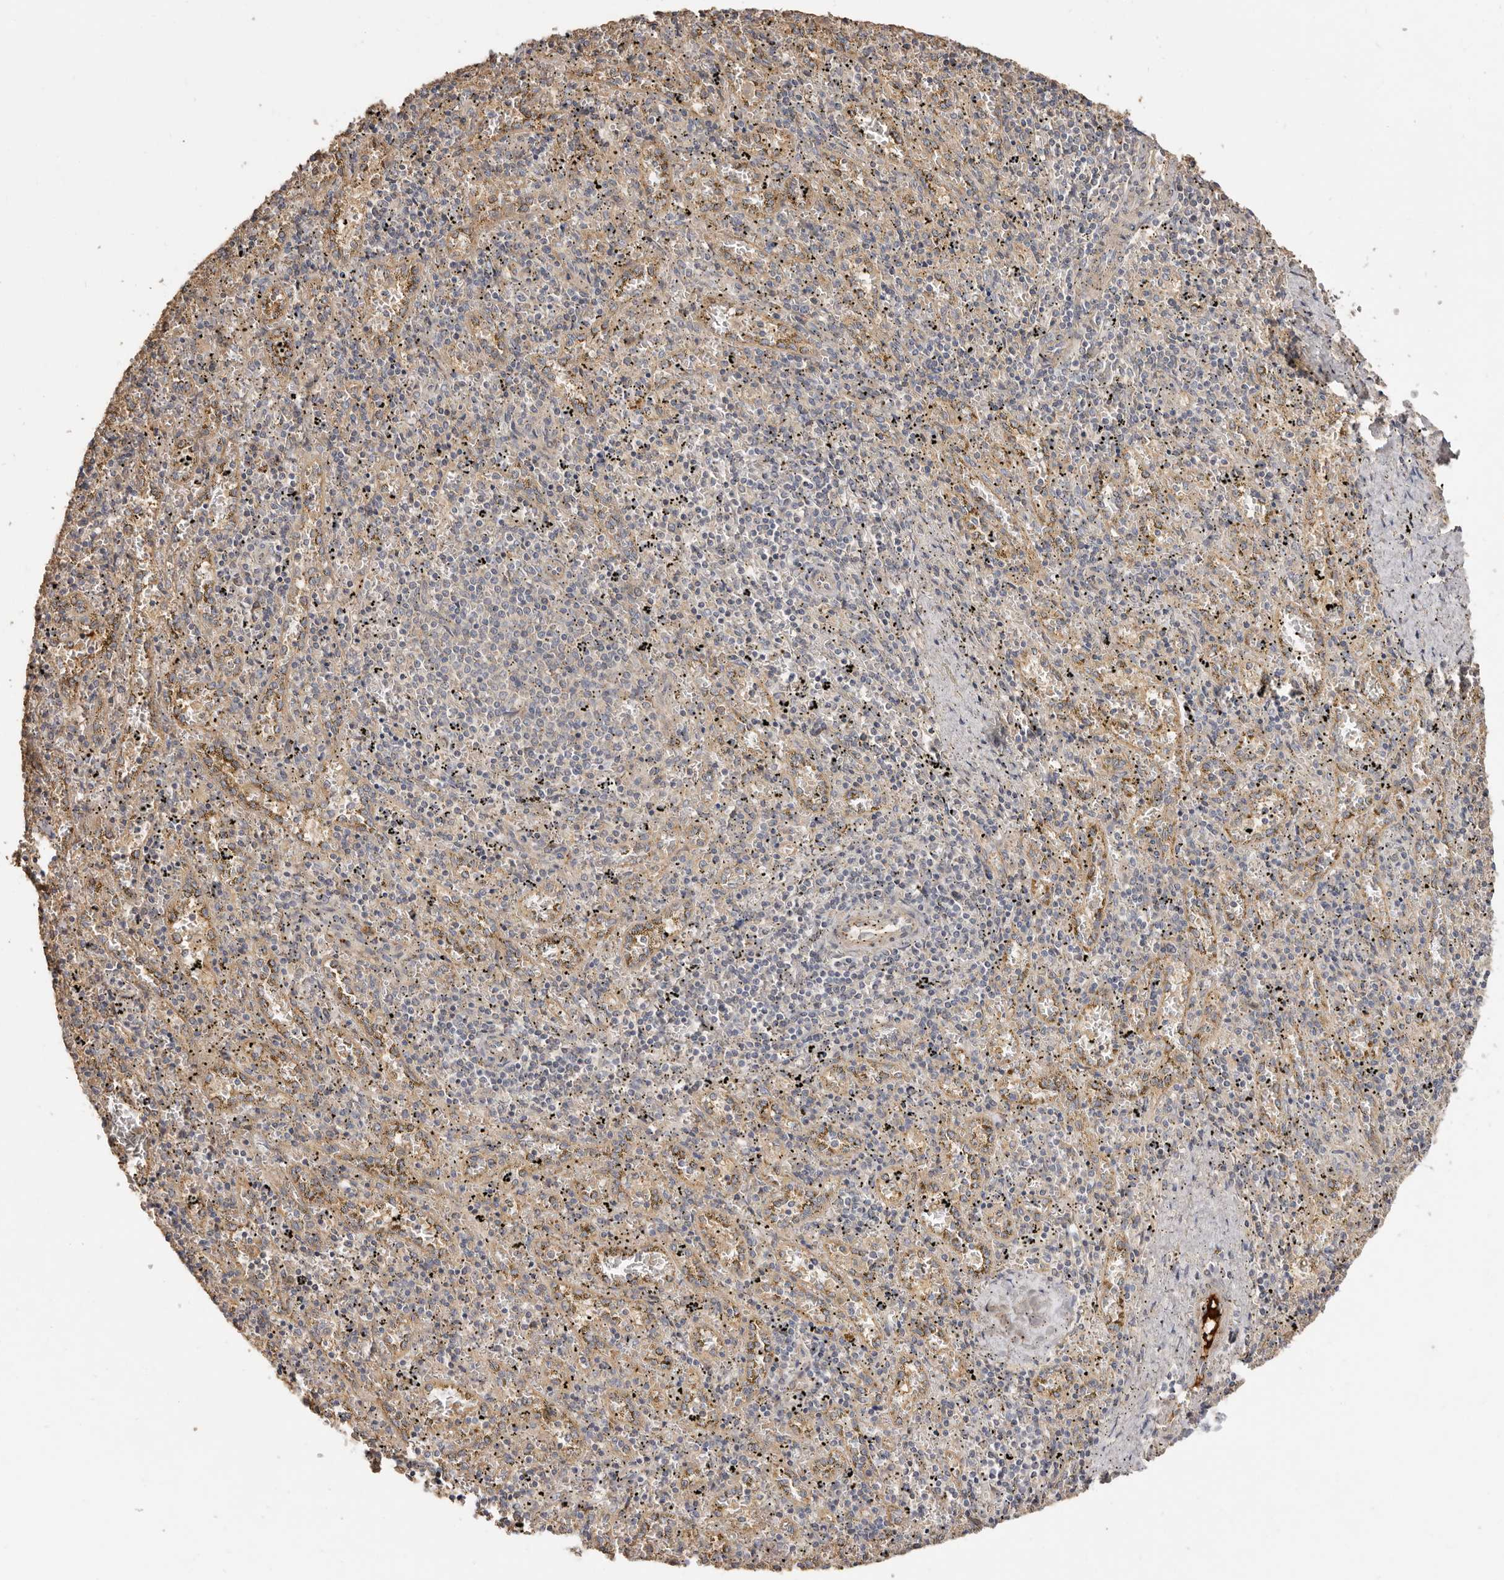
{"staining": {"intensity": "negative", "quantity": "none", "location": "none"}, "tissue": "spleen", "cell_type": "Cells in red pulp", "image_type": "normal", "snomed": [{"axis": "morphology", "description": "Normal tissue, NOS"}, {"axis": "topography", "description": "Spleen"}], "caption": "Spleen was stained to show a protein in brown. There is no significant expression in cells in red pulp. (DAB immunohistochemistry, high magnification).", "gene": "ADAMTS9", "patient": {"sex": "male", "age": 11}}